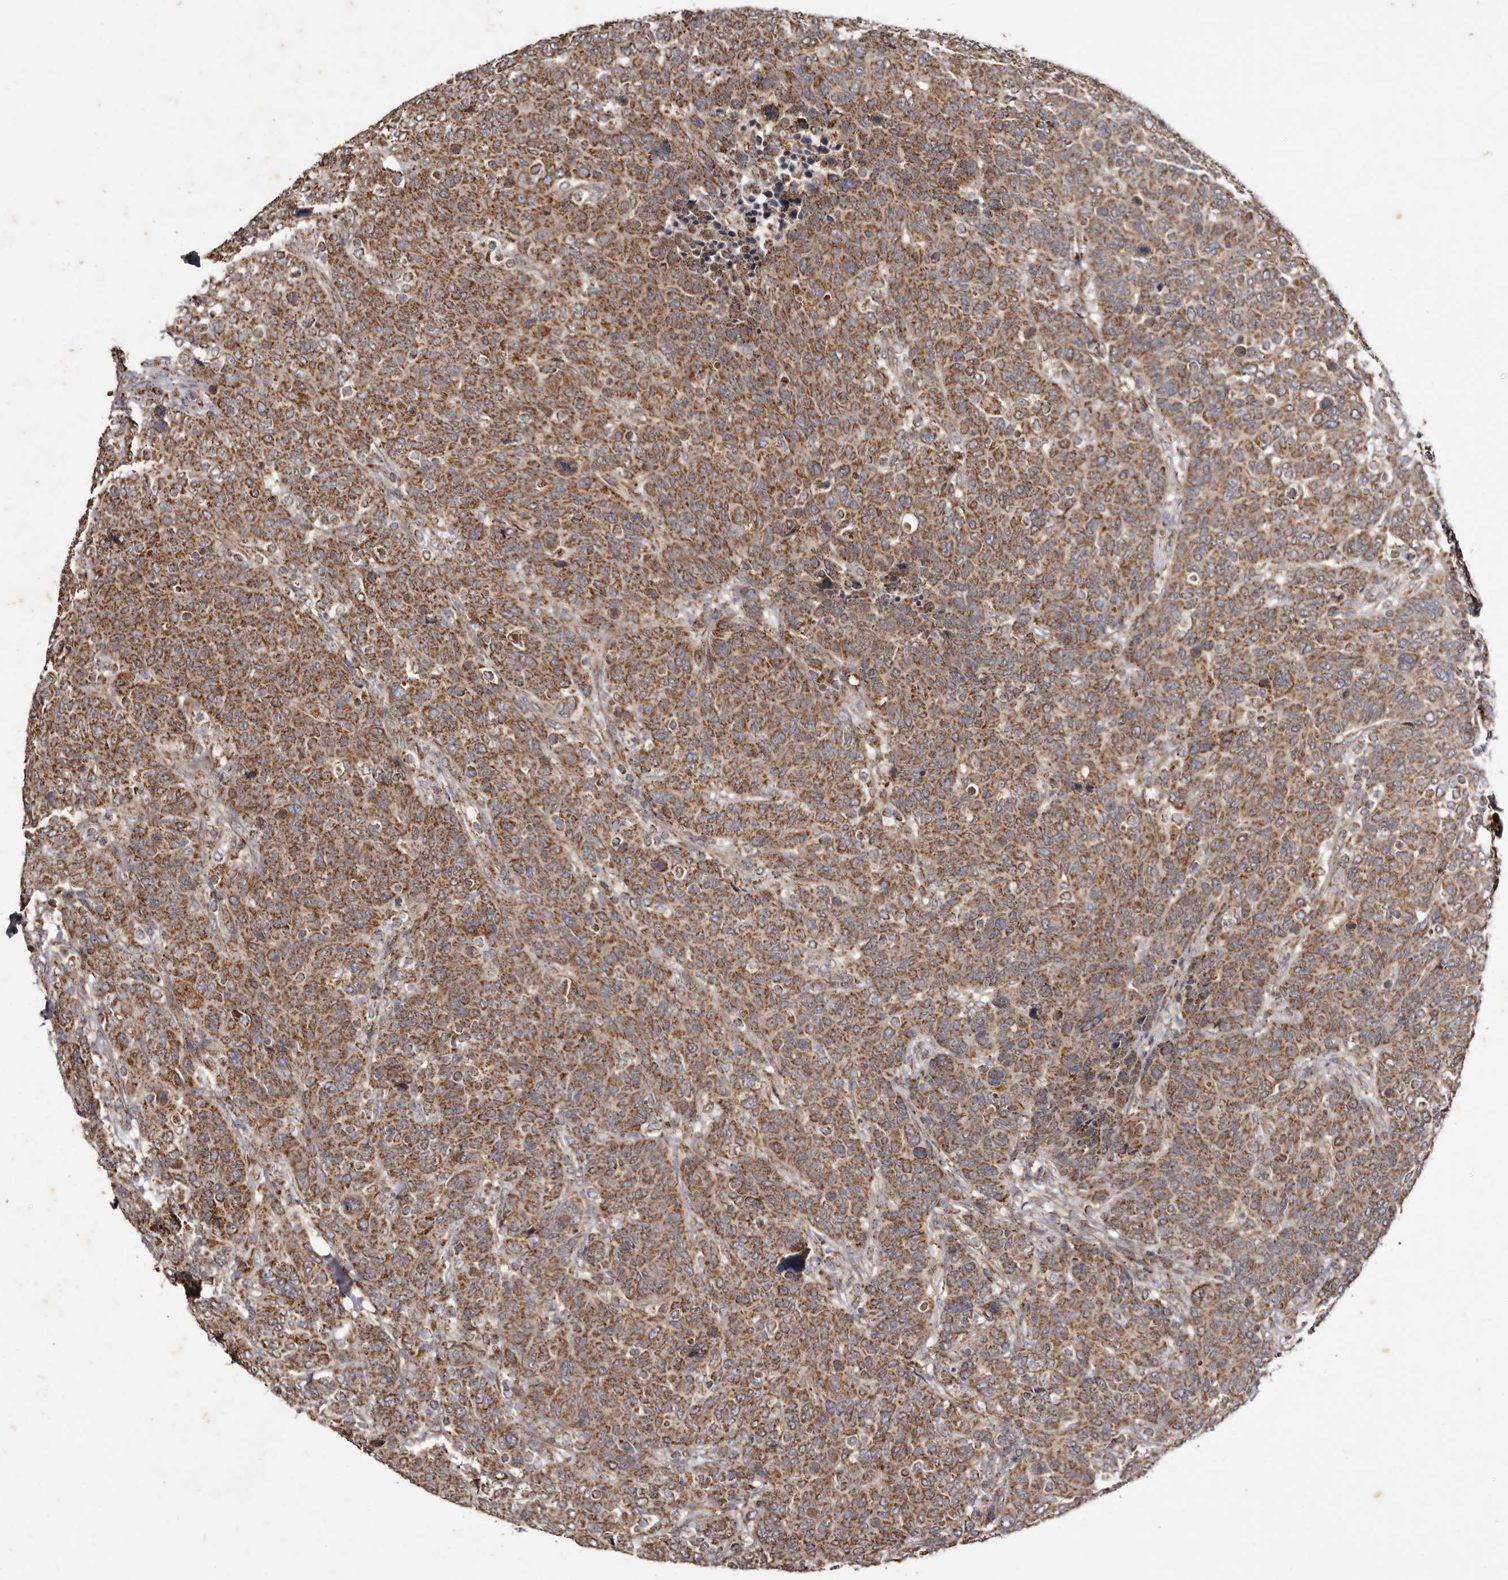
{"staining": {"intensity": "moderate", "quantity": ">75%", "location": "cytoplasmic/membranous"}, "tissue": "breast cancer", "cell_type": "Tumor cells", "image_type": "cancer", "snomed": [{"axis": "morphology", "description": "Duct carcinoma"}, {"axis": "topography", "description": "Breast"}], "caption": "Immunohistochemistry micrograph of human breast invasive ductal carcinoma stained for a protein (brown), which reveals medium levels of moderate cytoplasmic/membranous staining in approximately >75% of tumor cells.", "gene": "CPLANE2", "patient": {"sex": "female", "age": 37}}